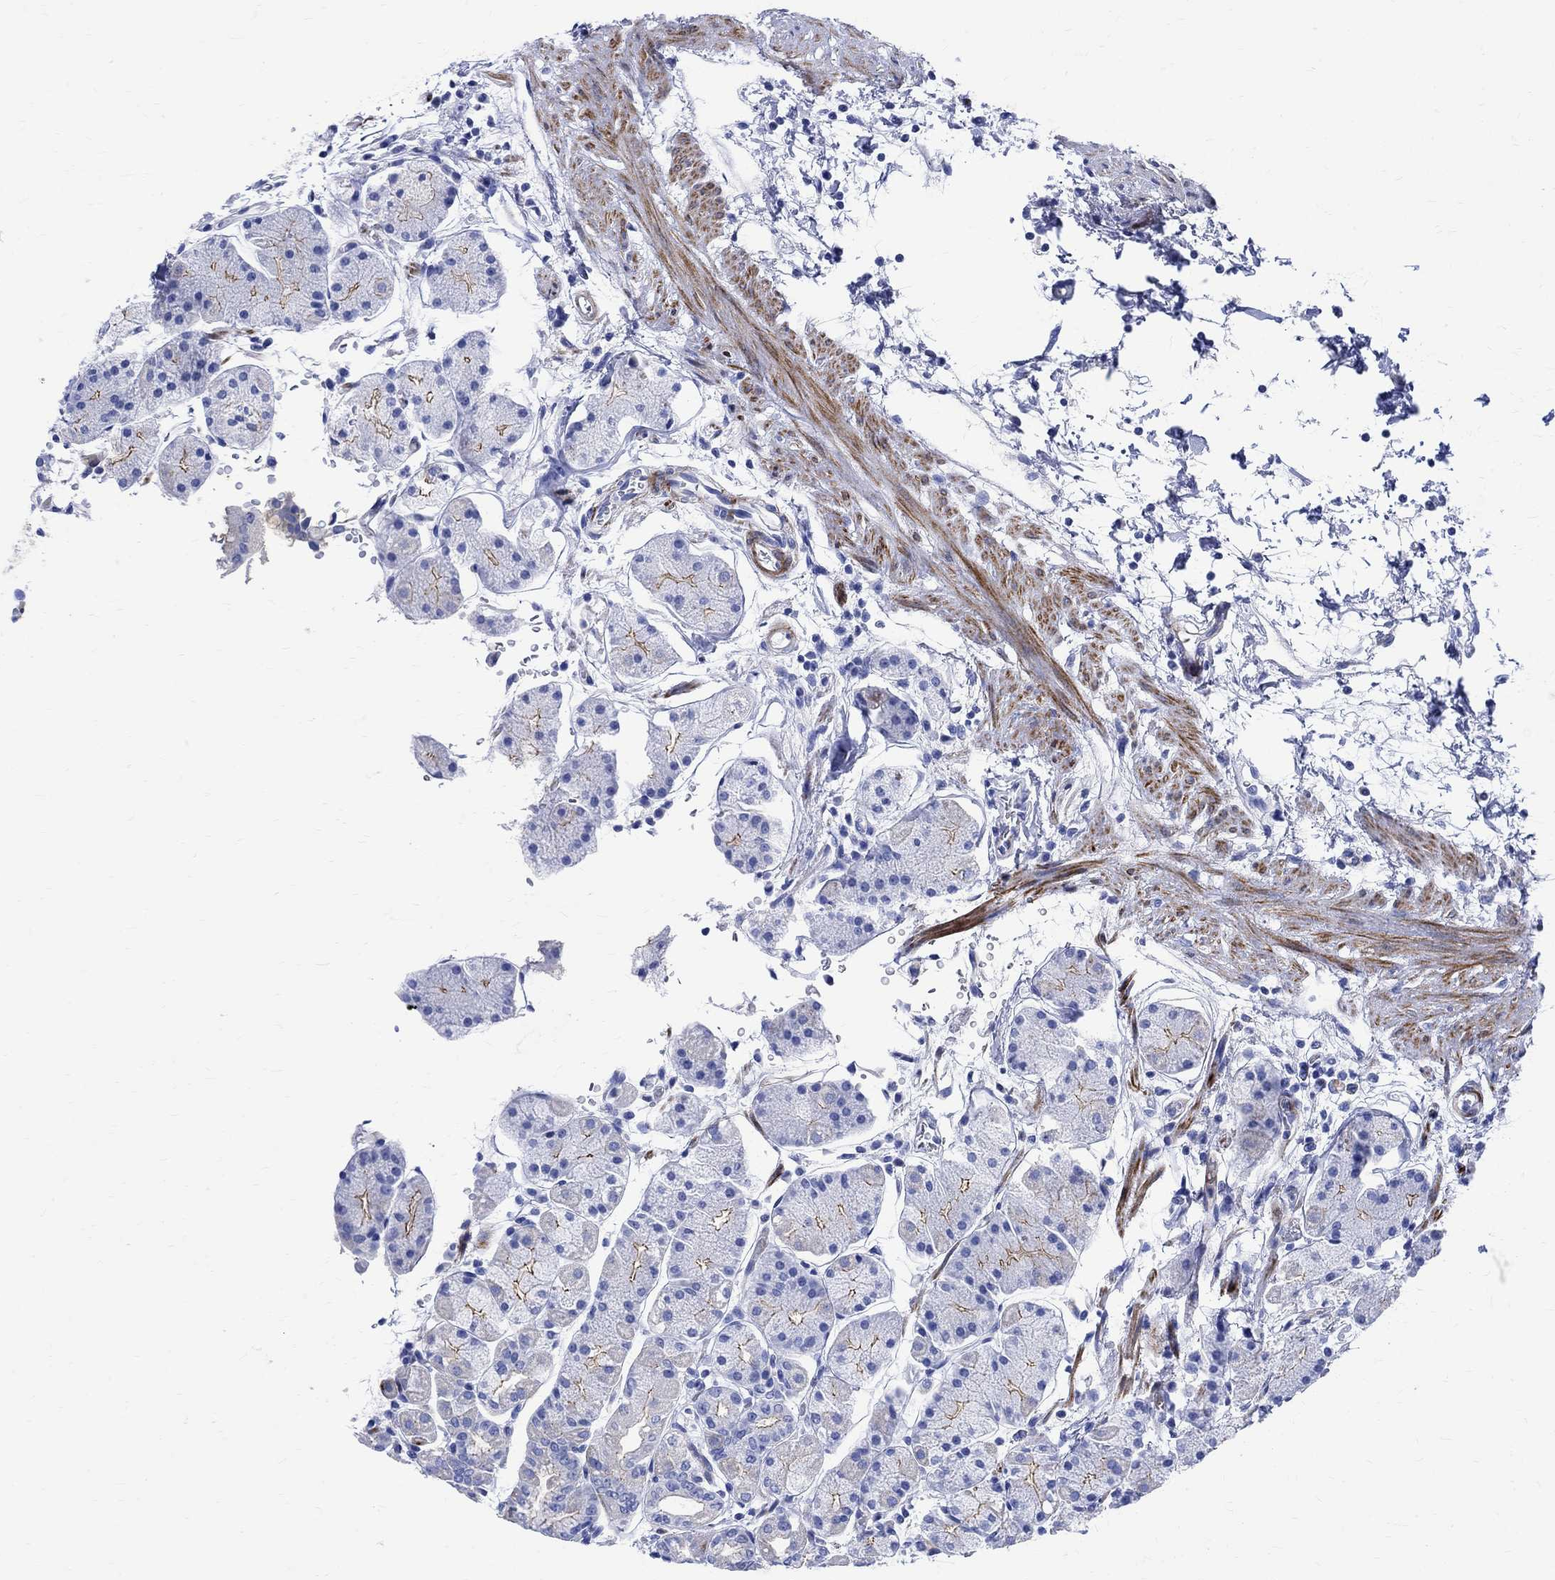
{"staining": {"intensity": "moderate", "quantity": "<25%", "location": "cytoplasmic/membranous"}, "tissue": "stomach", "cell_type": "Glandular cells", "image_type": "normal", "snomed": [{"axis": "morphology", "description": "Normal tissue, NOS"}, {"axis": "topography", "description": "Stomach"}], "caption": "A histopathology image of human stomach stained for a protein reveals moderate cytoplasmic/membranous brown staining in glandular cells.", "gene": "PARVB", "patient": {"sex": "male", "age": 54}}